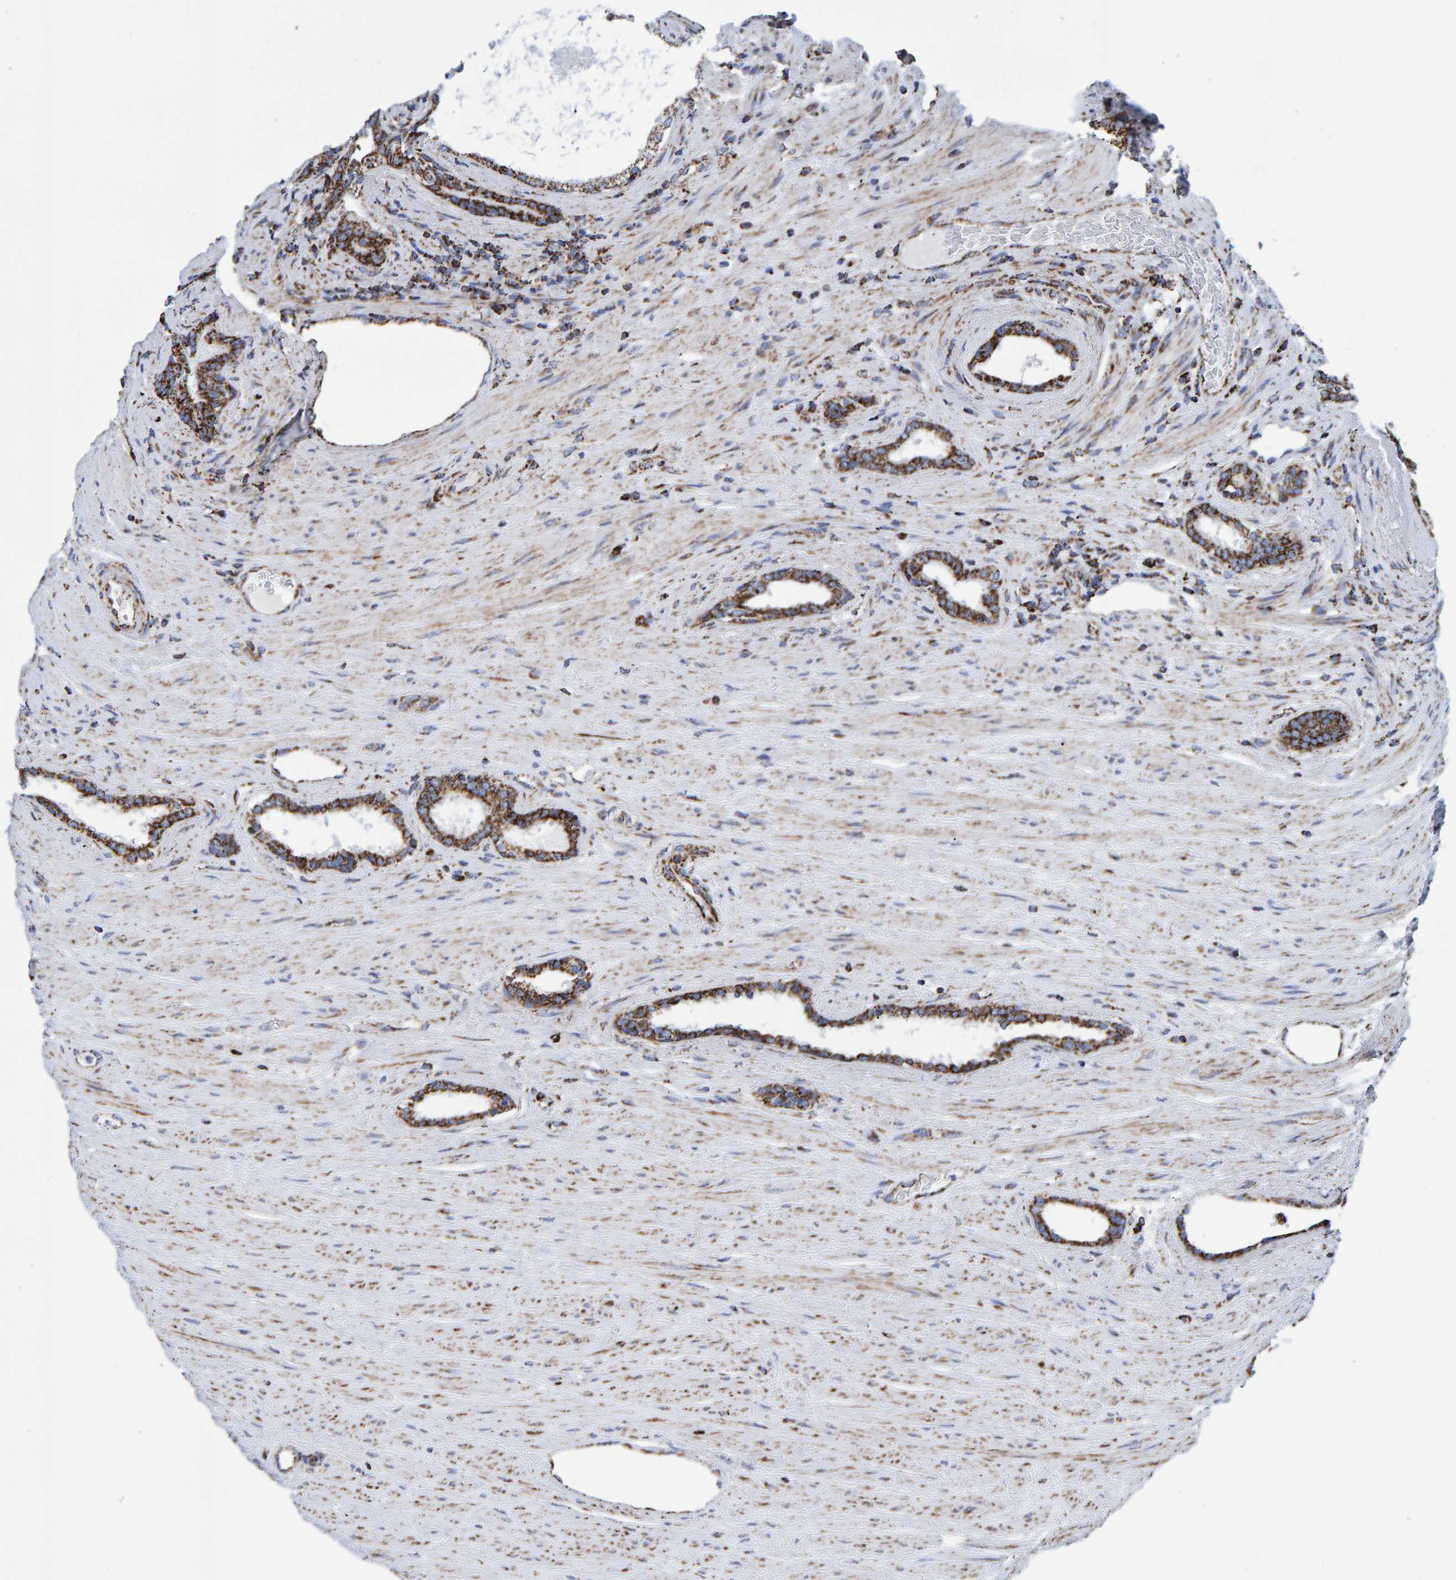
{"staining": {"intensity": "strong", "quantity": ">75%", "location": "cytoplasmic/membranous"}, "tissue": "prostate cancer", "cell_type": "Tumor cells", "image_type": "cancer", "snomed": [{"axis": "morphology", "description": "Adenocarcinoma, High grade"}, {"axis": "topography", "description": "Prostate"}], "caption": "Brown immunohistochemical staining in adenocarcinoma (high-grade) (prostate) exhibits strong cytoplasmic/membranous expression in approximately >75% of tumor cells.", "gene": "ENSG00000262660", "patient": {"sex": "male", "age": 71}}